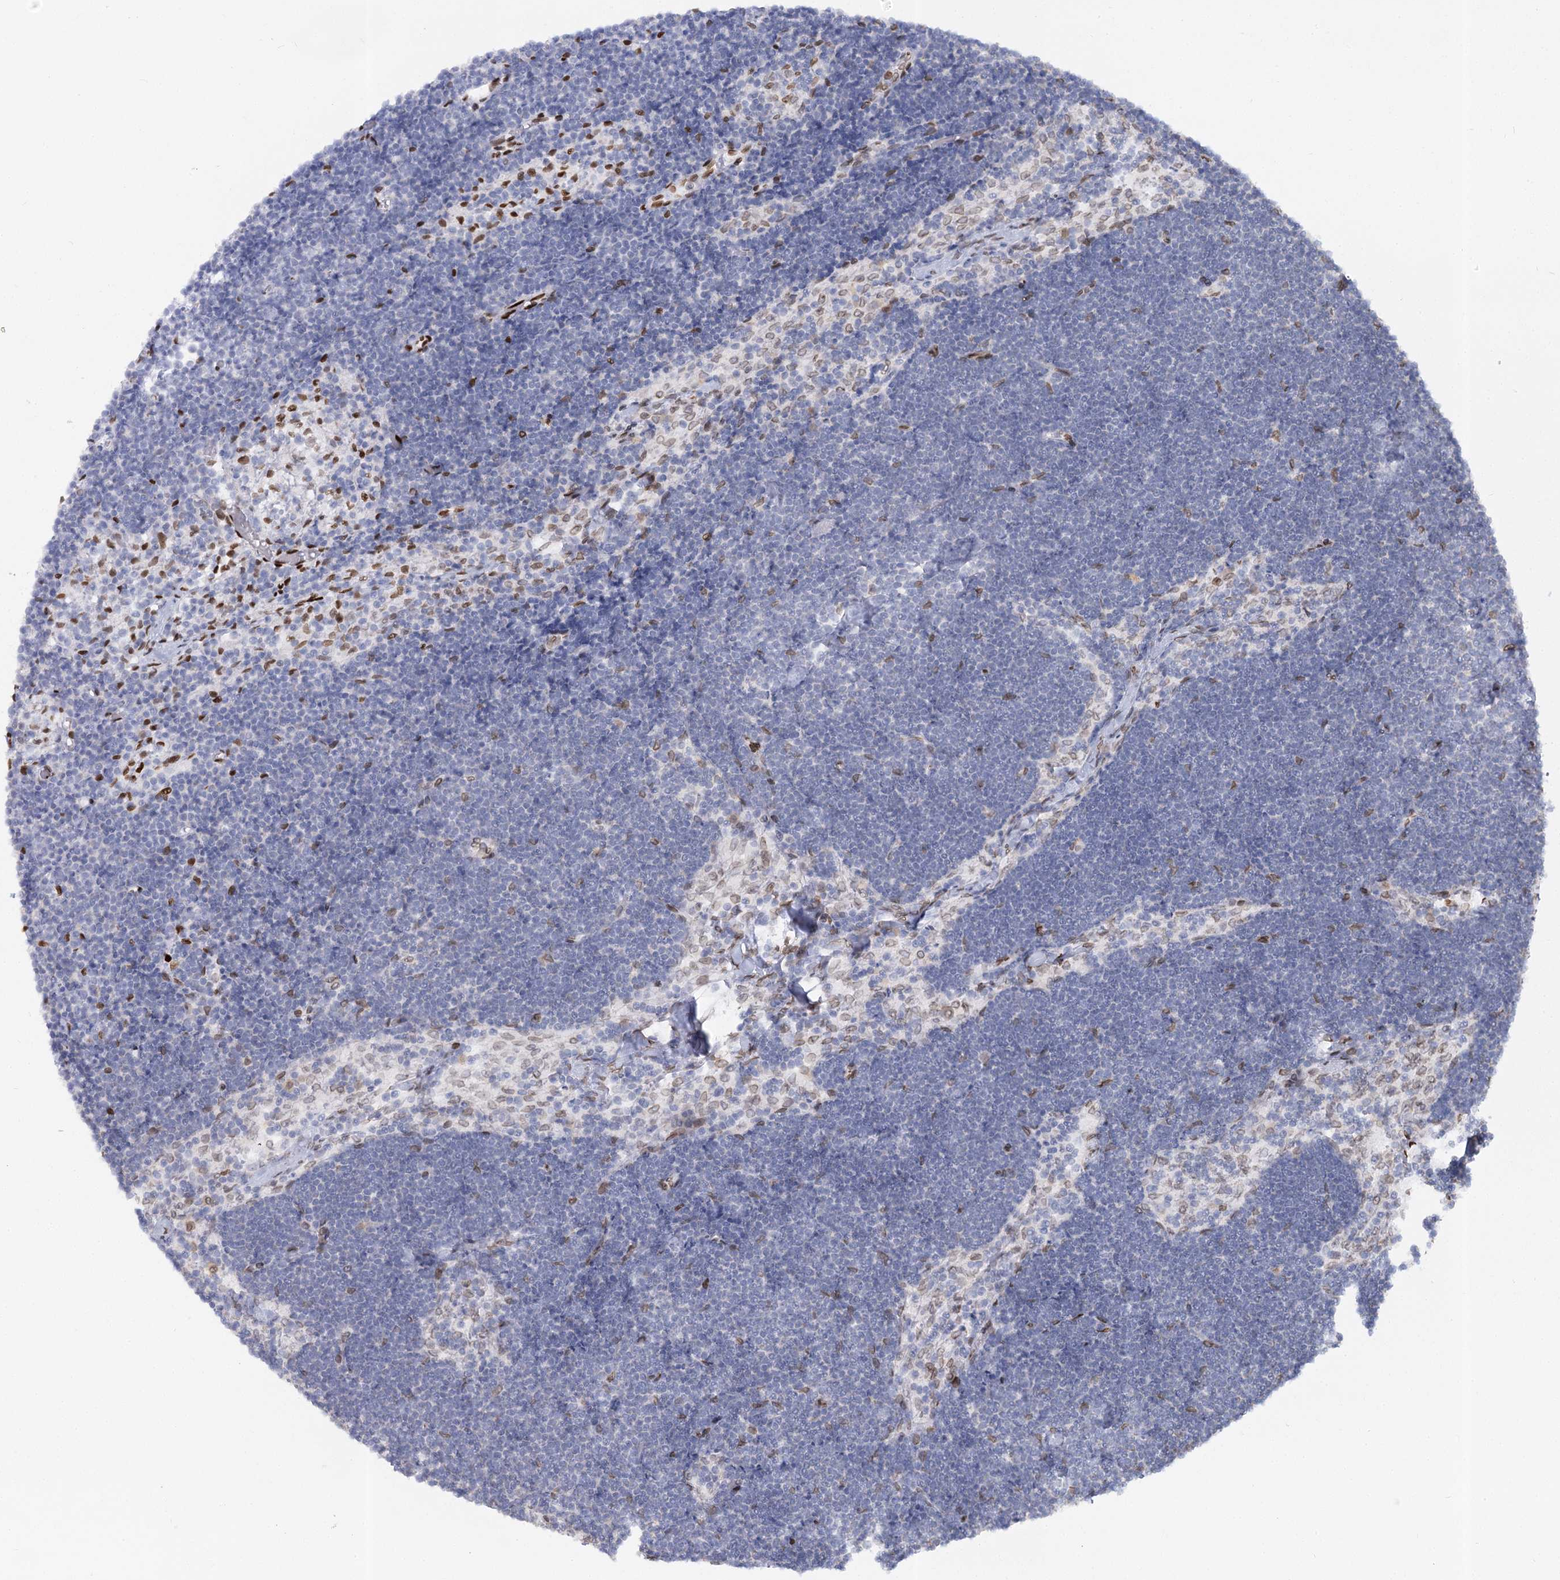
{"staining": {"intensity": "negative", "quantity": "none", "location": "none"}, "tissue": "lymph node", "cell_type": "Germinal center cells", "image_type": "normal", "snomed": [{"axis": "morphology", "description": "Normal tissue, NOS"}, {"axis": "topography", "description": "Lymph node"}], "caption": "Histopathology image shows no significant protein staining in germinal center cells of benign lymph node.", "gene": "VWA5A", "patient": {"sex": "male", "age": 63}}